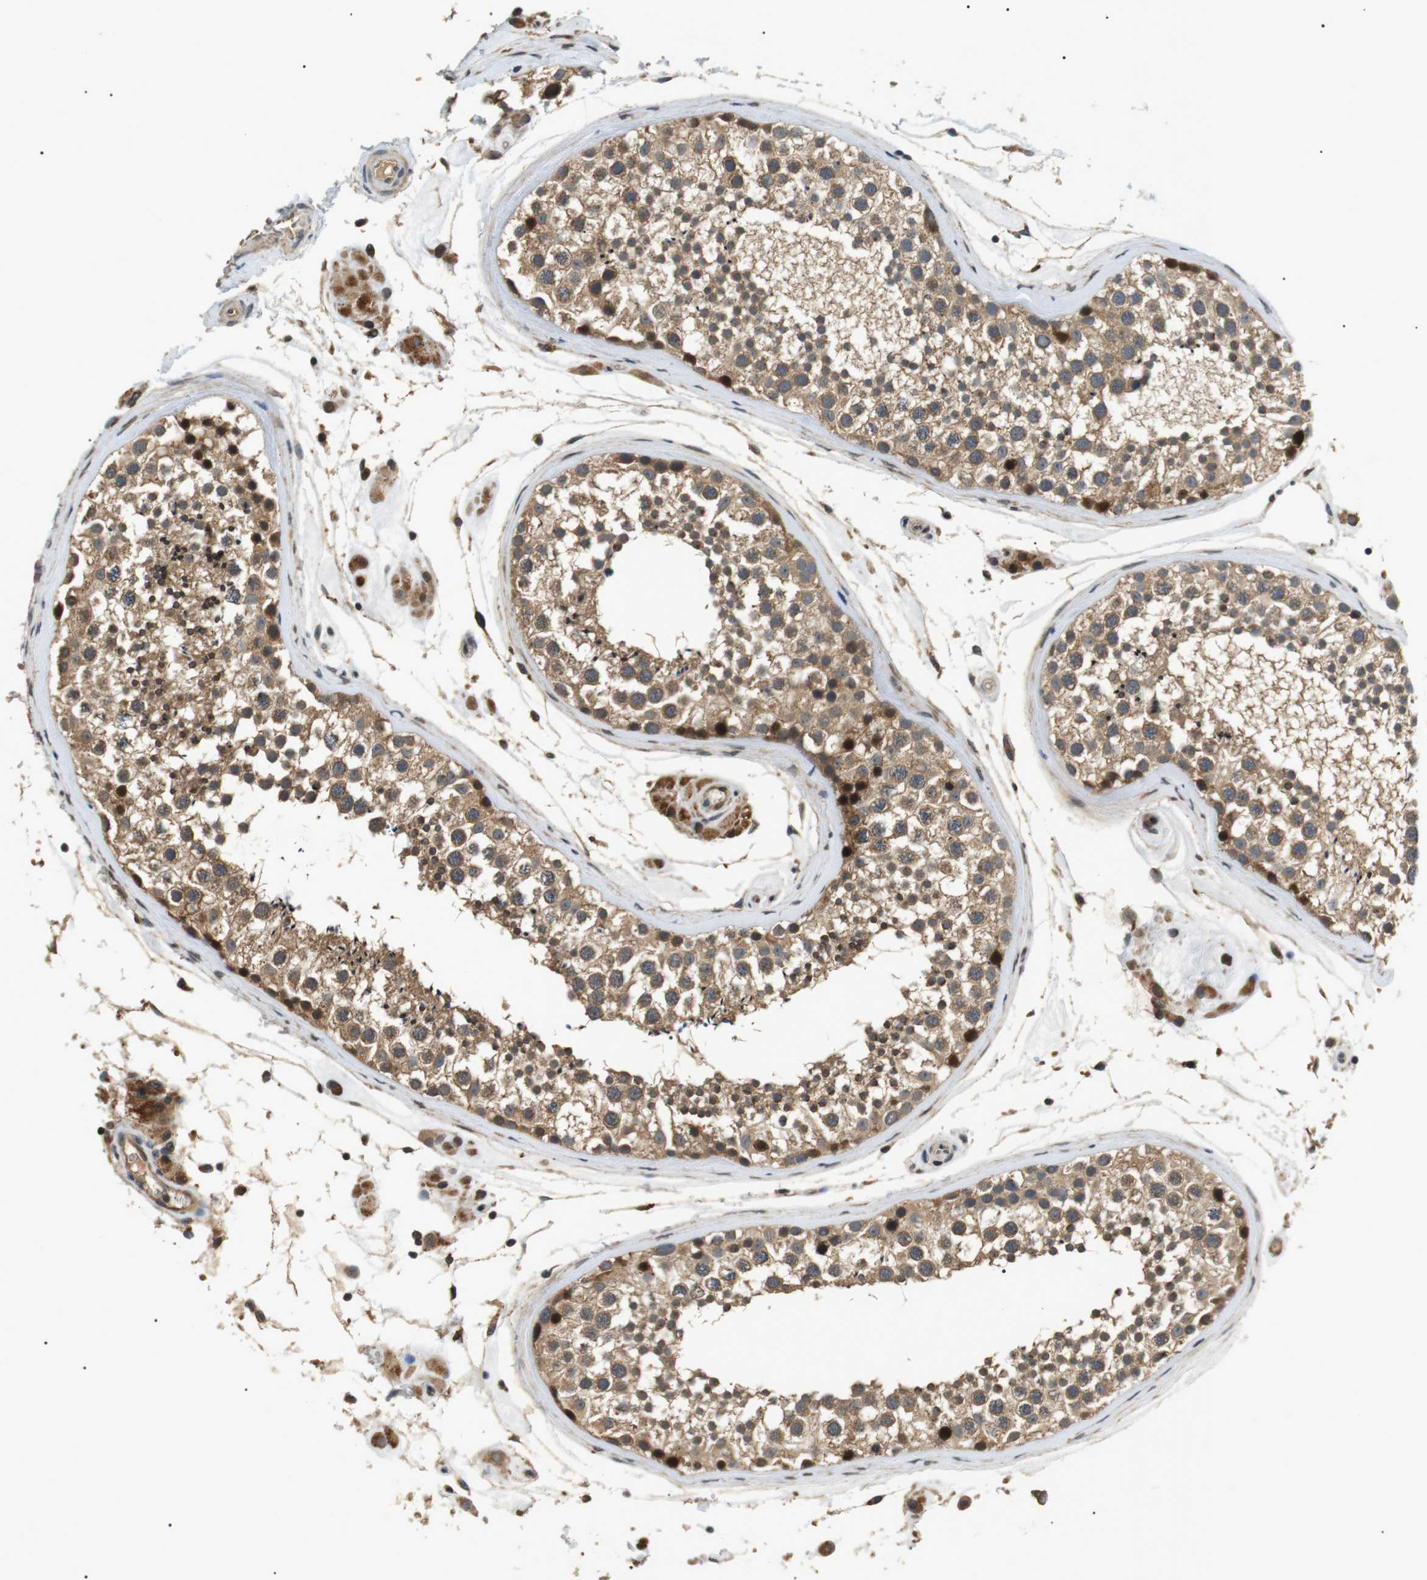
{"staining": {"intensity": "moderate", "quantity": ">75%", "location": "cytoplasmic/membranous"}, "tissue": "testis", "cell_type": "Cells in seminiferous ducts", "image_type": "normal", "snomed": [{"axis": "morphology", "description": "Normal tissue, NOS"}, {"axis": "topography", "description": "Testis"}], "caption": "Immunohistochemistry (IHC) histopathology image of benign testis: testis stained using immunohistochemistry (IHC) displays medium levels of moderate protein expression localized specifically in the cytoplasmic/membranous of cells in seminiferous ducts, appearing as a cytoplasmic/membranous brown color.", "gene": "HSPA13", "patient": {"sex": "male", "age": 46}}